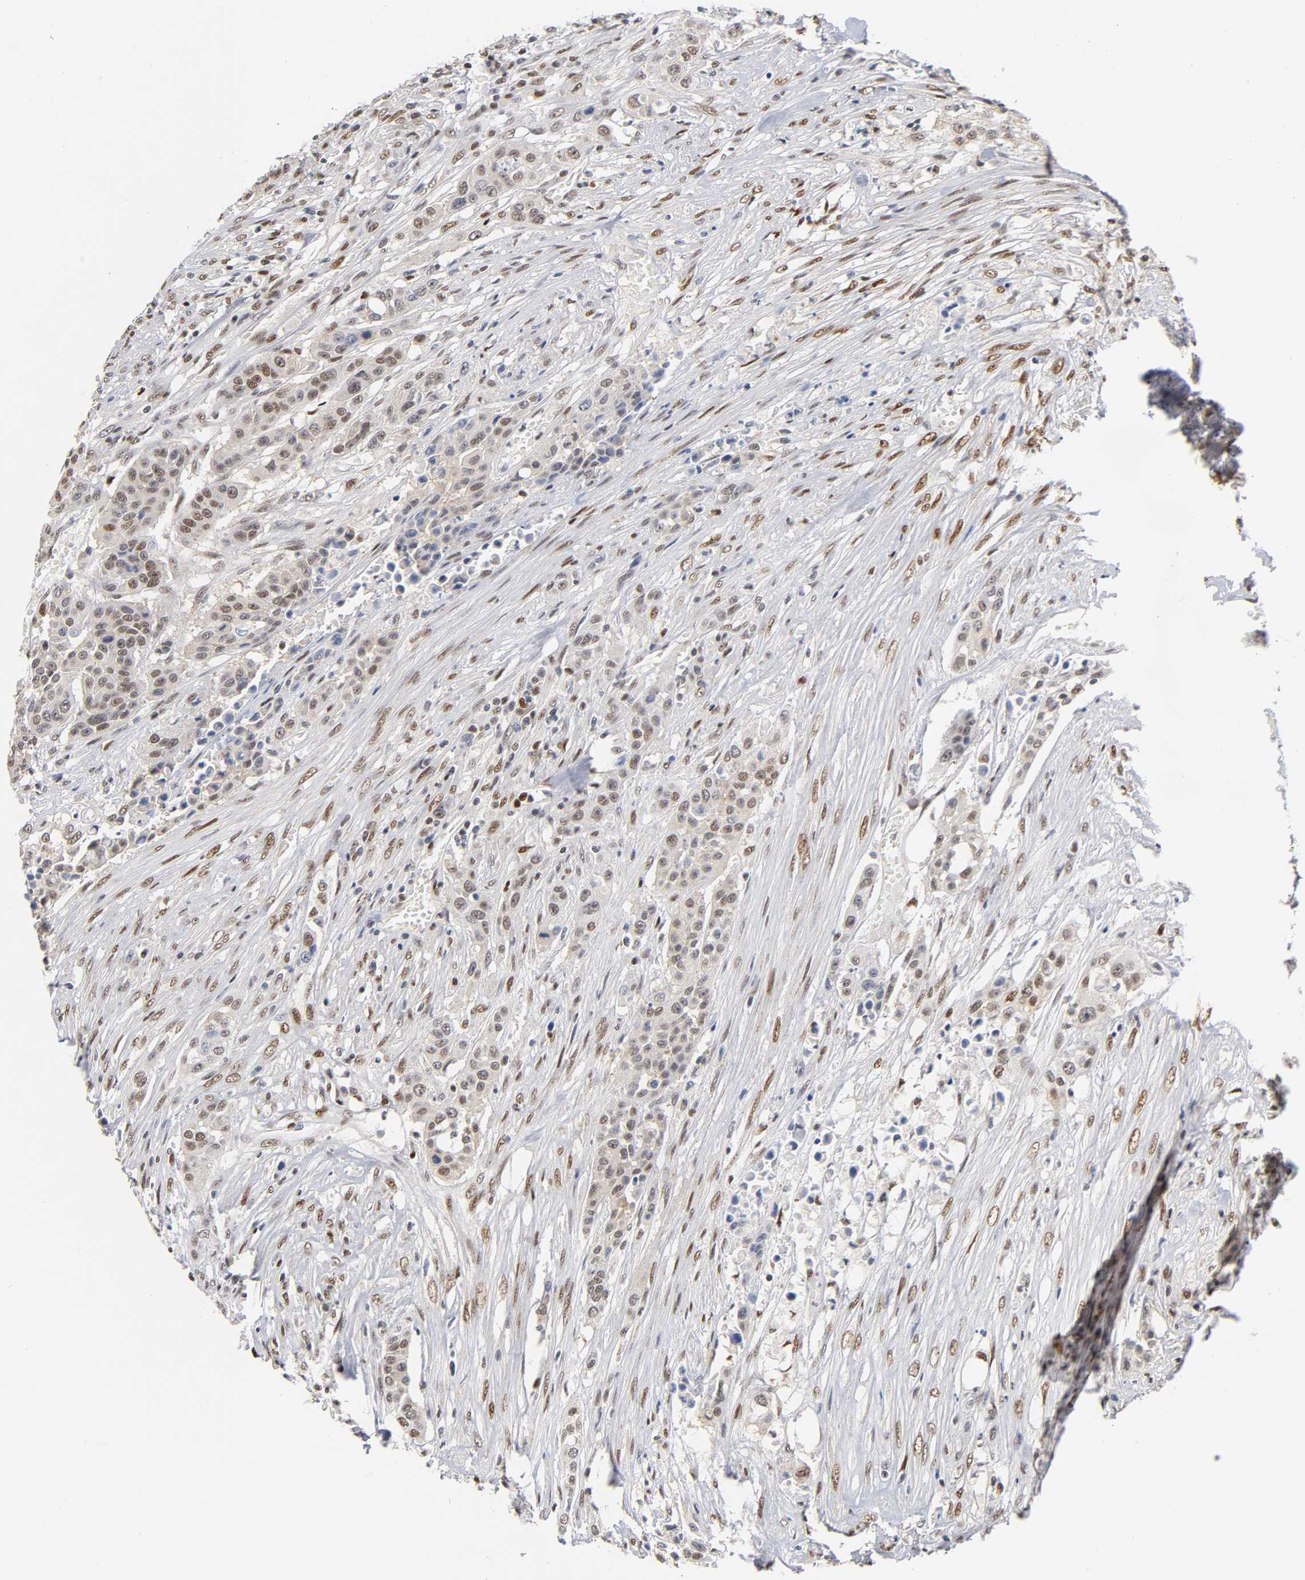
{"staining": {"intensity": "weak", "quantity": "25%-75%", "location": "nuclear"}, "tissue": "urothelial cancer", "cell_type": "Tumor cells", "image_type": "cancer", "snomed": [{"axis": "morphology", "description": "Urothelial carcinoma, High grade"}, {"axis": "topography", "description": "Urinary bladder"}], "caption": "High-magnification brightfield microscopy of urothelial carcinoma (high-grade) stained with DAB (3,3'-diaminobenzidine) (brown) and counterstained with hematoxylin (blue). tumor cells exhibit weak nuclear positivity is identified in about25%-75% of cells.", "gene": "NR3C1", "patient": {"sex": "male", "age": 74}}